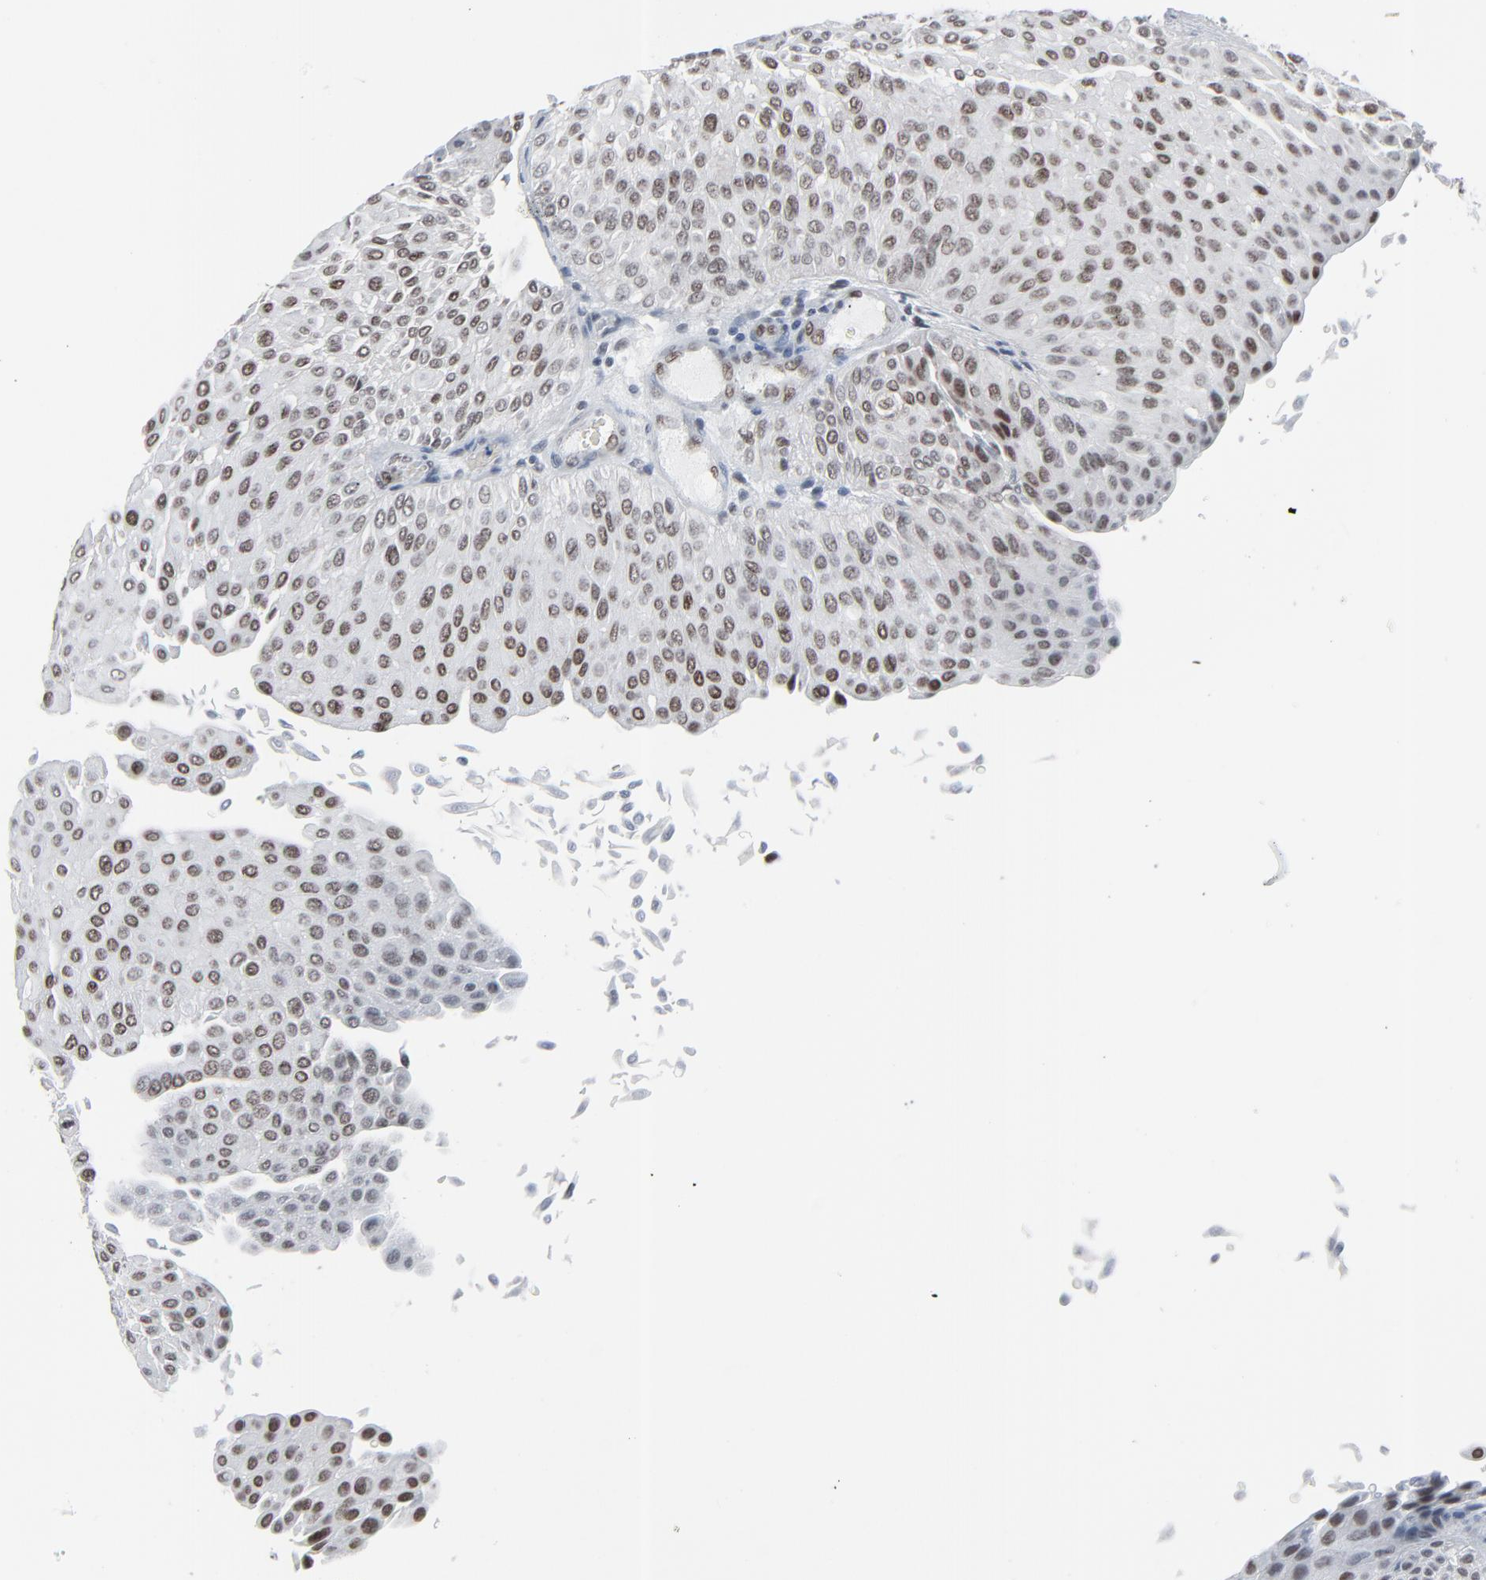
{"staining": {"intensity": "moderate", "quantity": "25%-75%", "location": "nuclear"}, "tissue": "urothelial cancer", "cell_type": "Tumor cells", "image_type": "cancer", "snomed": [{"axis": "morphology", "description": "Urothelial carcinoma, Low grade"}, {"axis": "topography", "description": "Urinary bladder"}], "caption": "IHC histopathology image of urothelial cancer stained for a protein (brown), which demonstrates medium levels of moderate nuclear staining in about 25%-75% of tumor cells.", "gene": "FBXO28", "patient": {"sex": "male", "age": 64}}